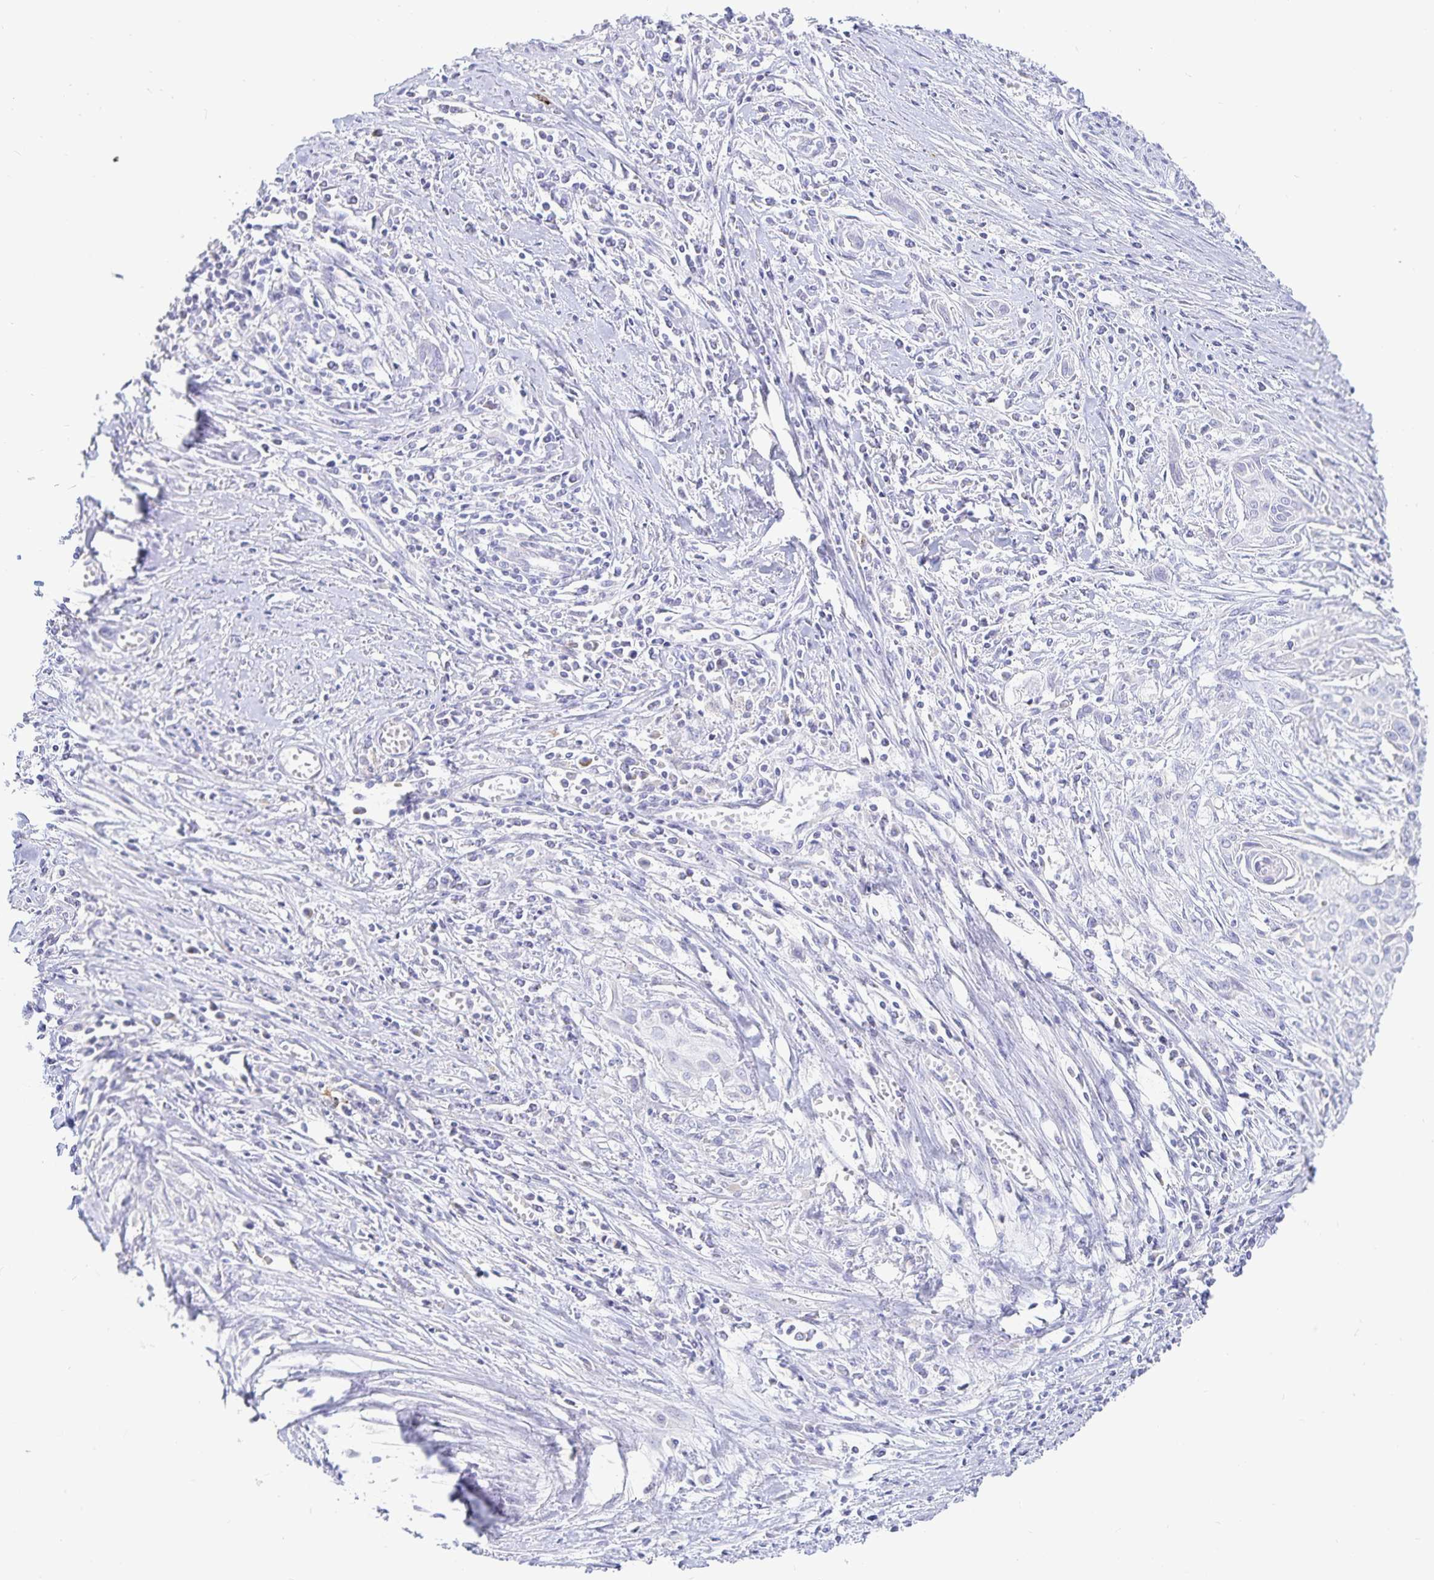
{"staining": {"intensity": "negative", "quantity": "none", "location": "none"}, "tissue": "cervical cancer", "cell_type": "Tumor cells", "image_type": "cancer", "snomed": [{"axis": "morphology", "description": "Squamous cell carcinoma, NOS"}, {"axis": "topography", "description": "Cervix"}], "caption": "Immunohistochemistry (IHC) micrograph of neoplastic tissue: cervical squamous cell carcinoma stained with DAB shows no significant protein positivity in tumor cells.", "gene": "PKHD1", "patient": {"sex": "female", "age": 55}}